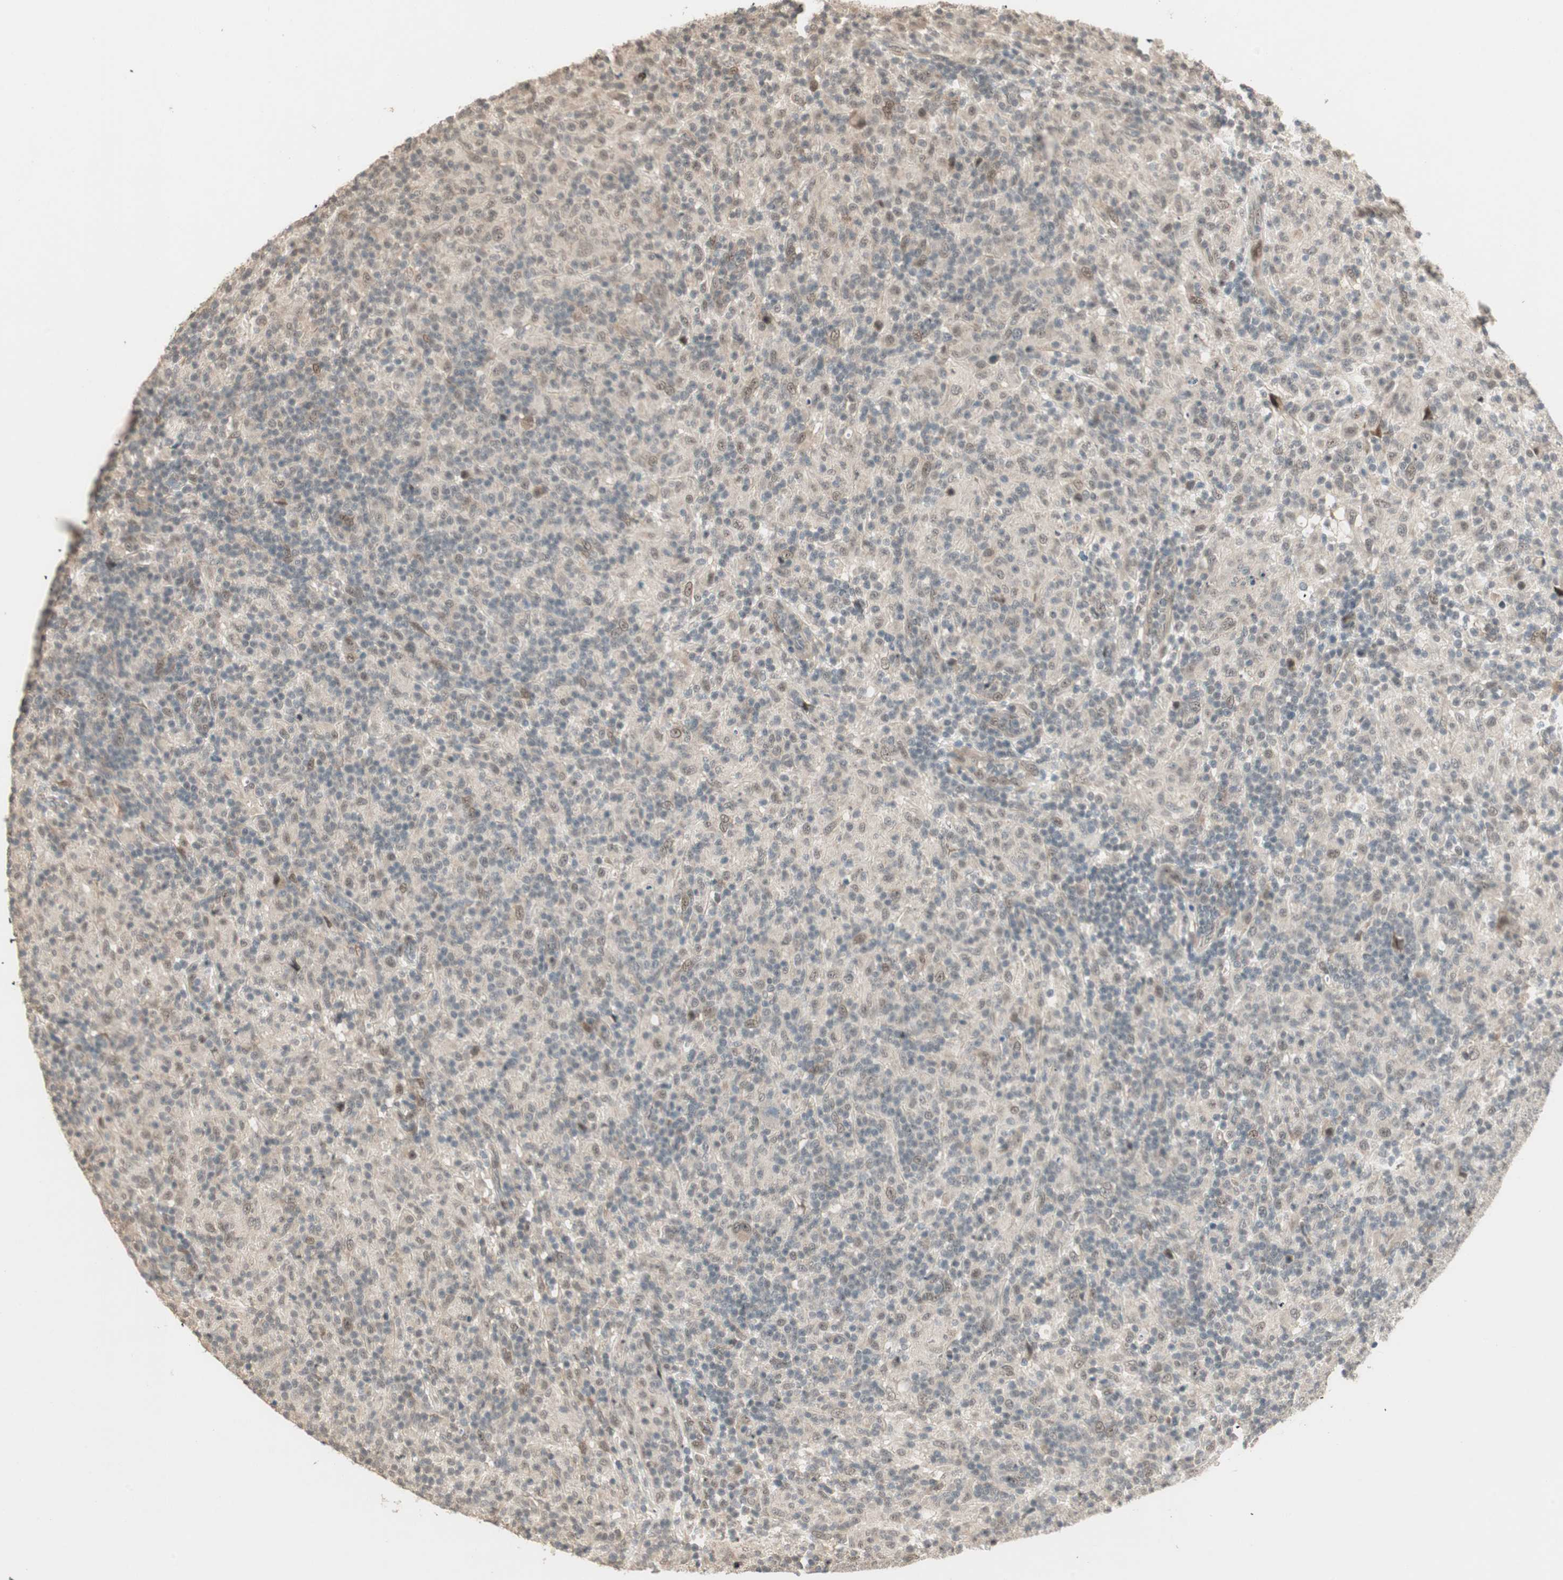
{"staining": {"intensity": "weak", "quantity": ">75%", "location": "nuclear"}, "tissue": "lymphoma", "cell_type": "Tumor cells", "image_type": "cancer", "snomed": [{"axis": "morphology", "description": "Hodgkin's disease, NOS"}, {"axis": "topography", "description": "Lymph node"}], "caption": "A micrograph of Hodgkin's disease stained for a protein displays weak nuclear brown staining in tumor cells. (DAB (3,3'-diaminobenzidine) IHC, brown staining for protein, blue staining for nuclei).", "gene": "ZSCAN31", "patient": {"sex": "male", "age": 70}}